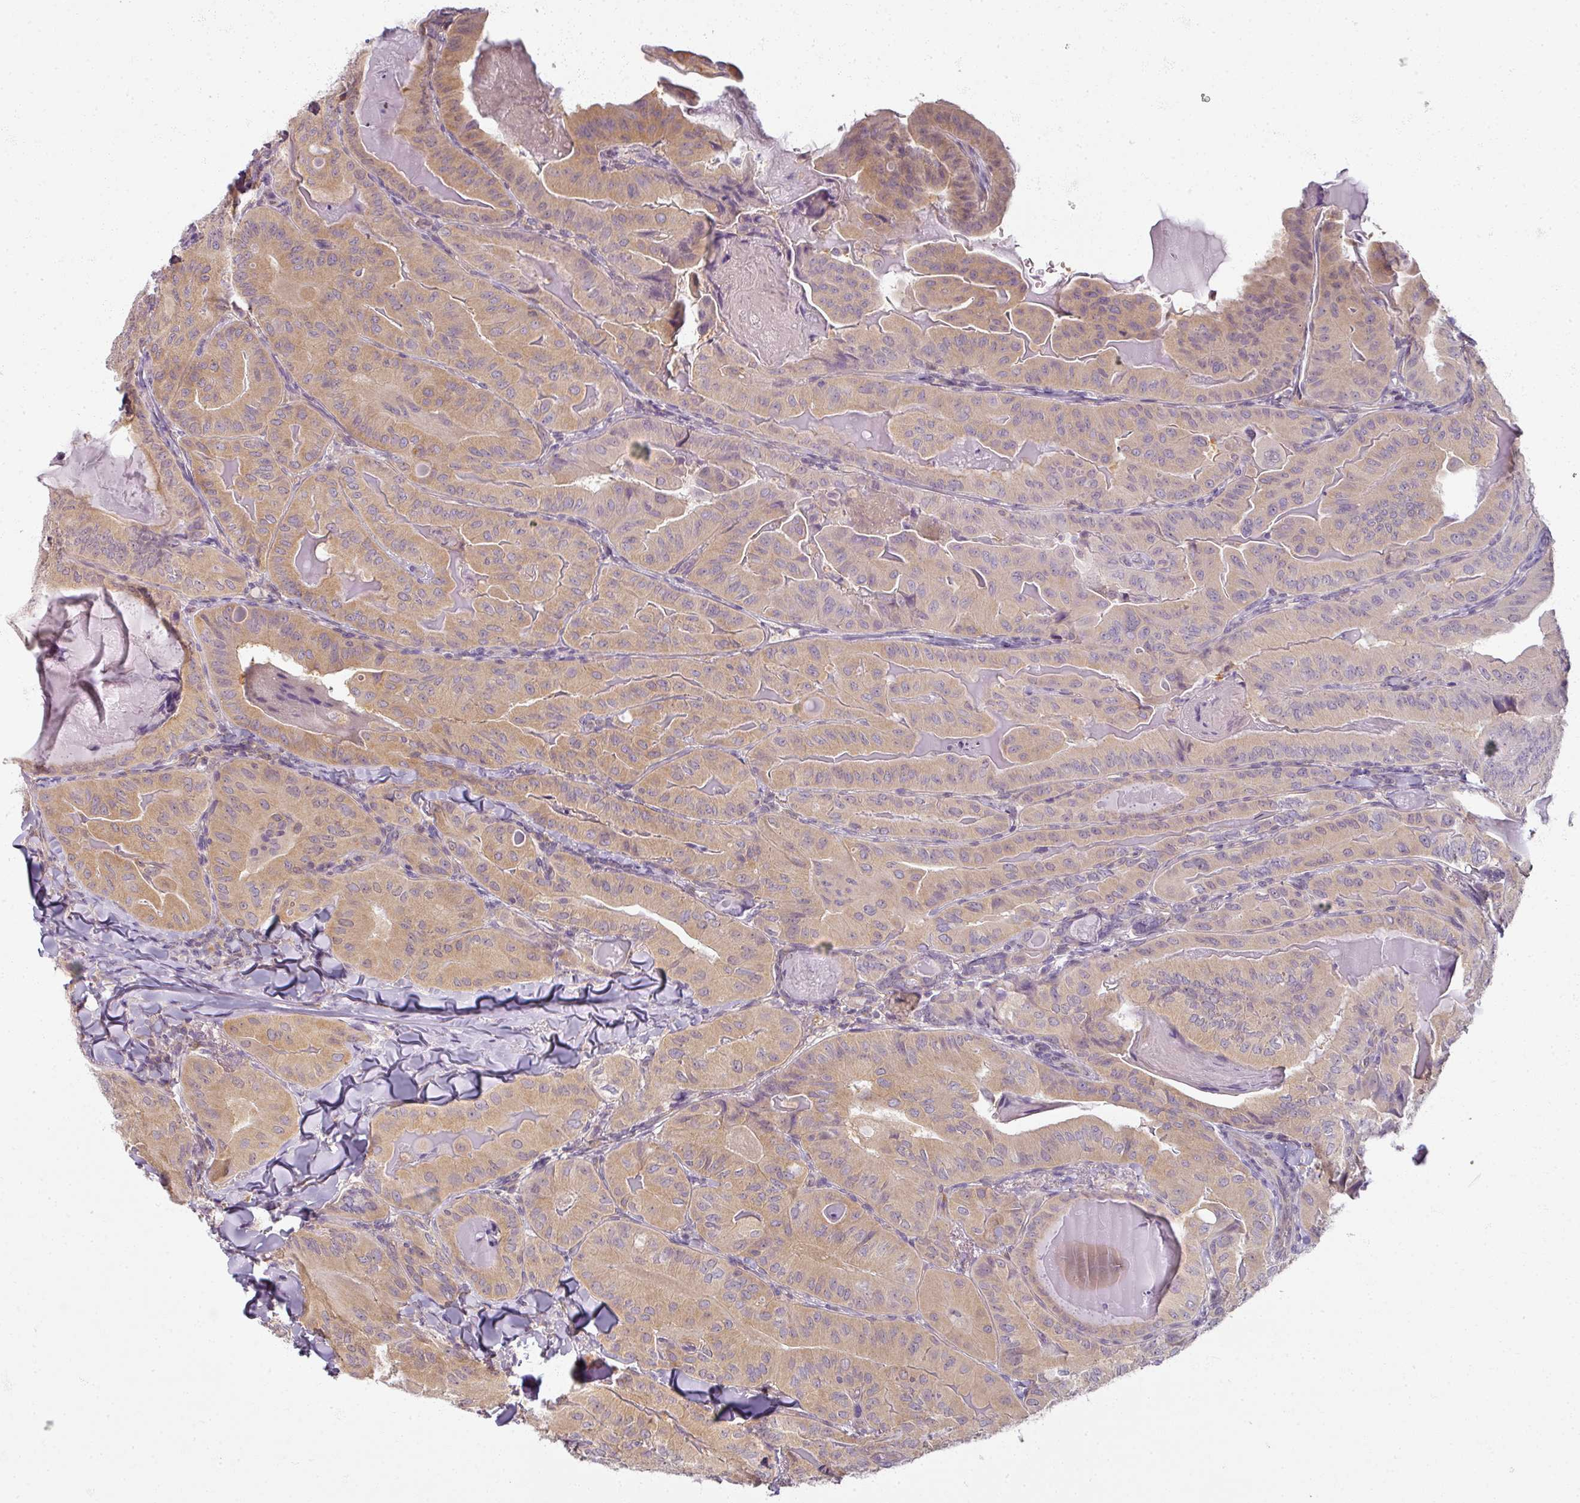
{"staining": {"intensity": "moderate", "quantity": ">75%", "location": "cytoplasmic/membranous"}, "tissue": "thyroid cancer", "cell_type": "Tumor cells", "image_type": "cancer", "snomed": [{"axis": "morphology", "description": "Papillary adenocarcinoma, NOS"}, {"axis": "topography", "description": "Thyroid gland"}], "caption": "Immunohistochemistry (IHC) histopathology image of human thyroid cancer stained for a protein (brown), which displays medium levels of moderate cytoplasmic/membranous expression in approximately >75% of tumor cells.", "gene": "AGPAT4", "patient": {"sex": "female", "age": 68}}